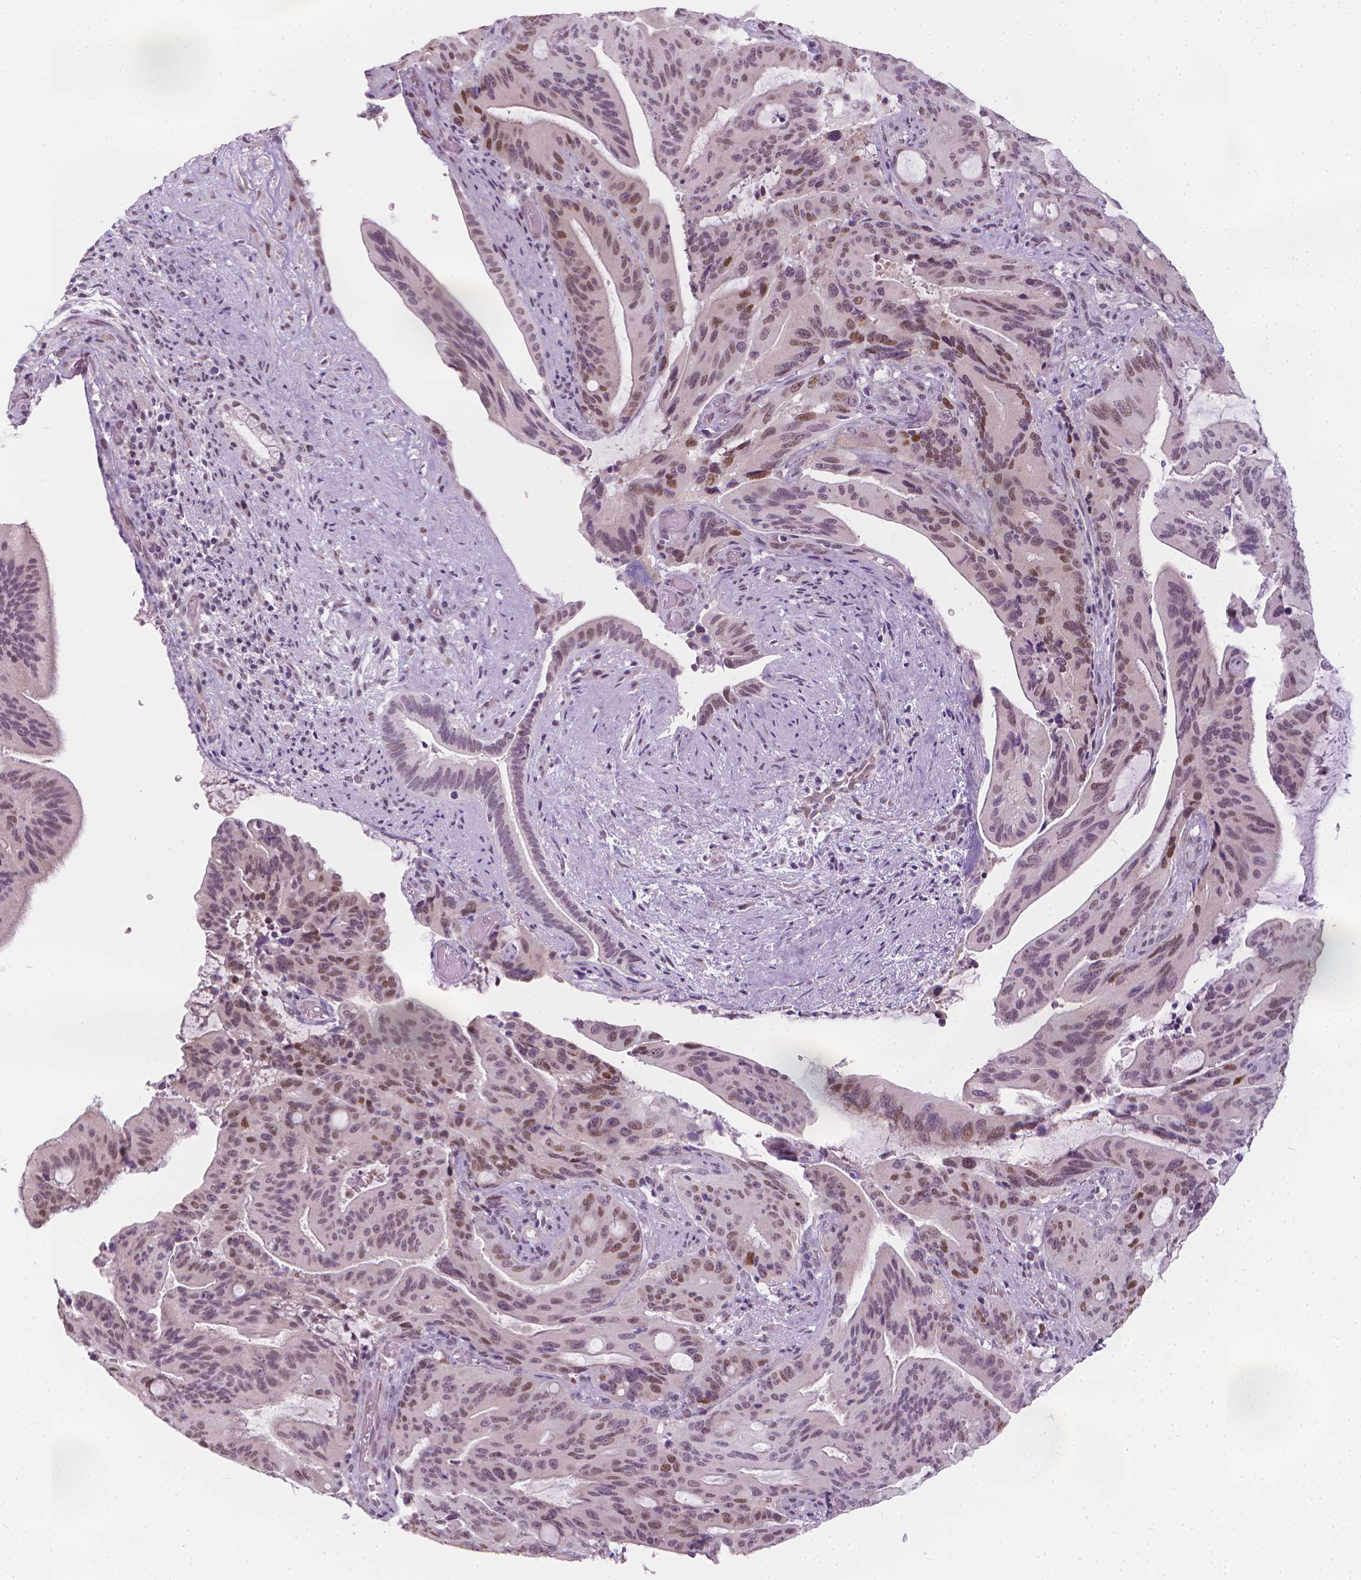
{"staining": {"intensity": "moderate", "quantity": "25%-75%", "location": "nuclear"}, "tissue": "liver cancer", "cell_type": "Tumor cells", "image_type": "cancer", "snomed": [{"axis": "morphology", "description": "Cholangiocarcinoma"}, {"axis": "topography", "description": "Liver"}], "caption": "Human liver cancer (cholangiocarcinoma) stained for a protein (brown) reveals moderate nuclear positive staining in approximately 25%-75% of tumor cells.", "gene": "CDKN1C", "patient": {"sex": "female", "age": 73}}